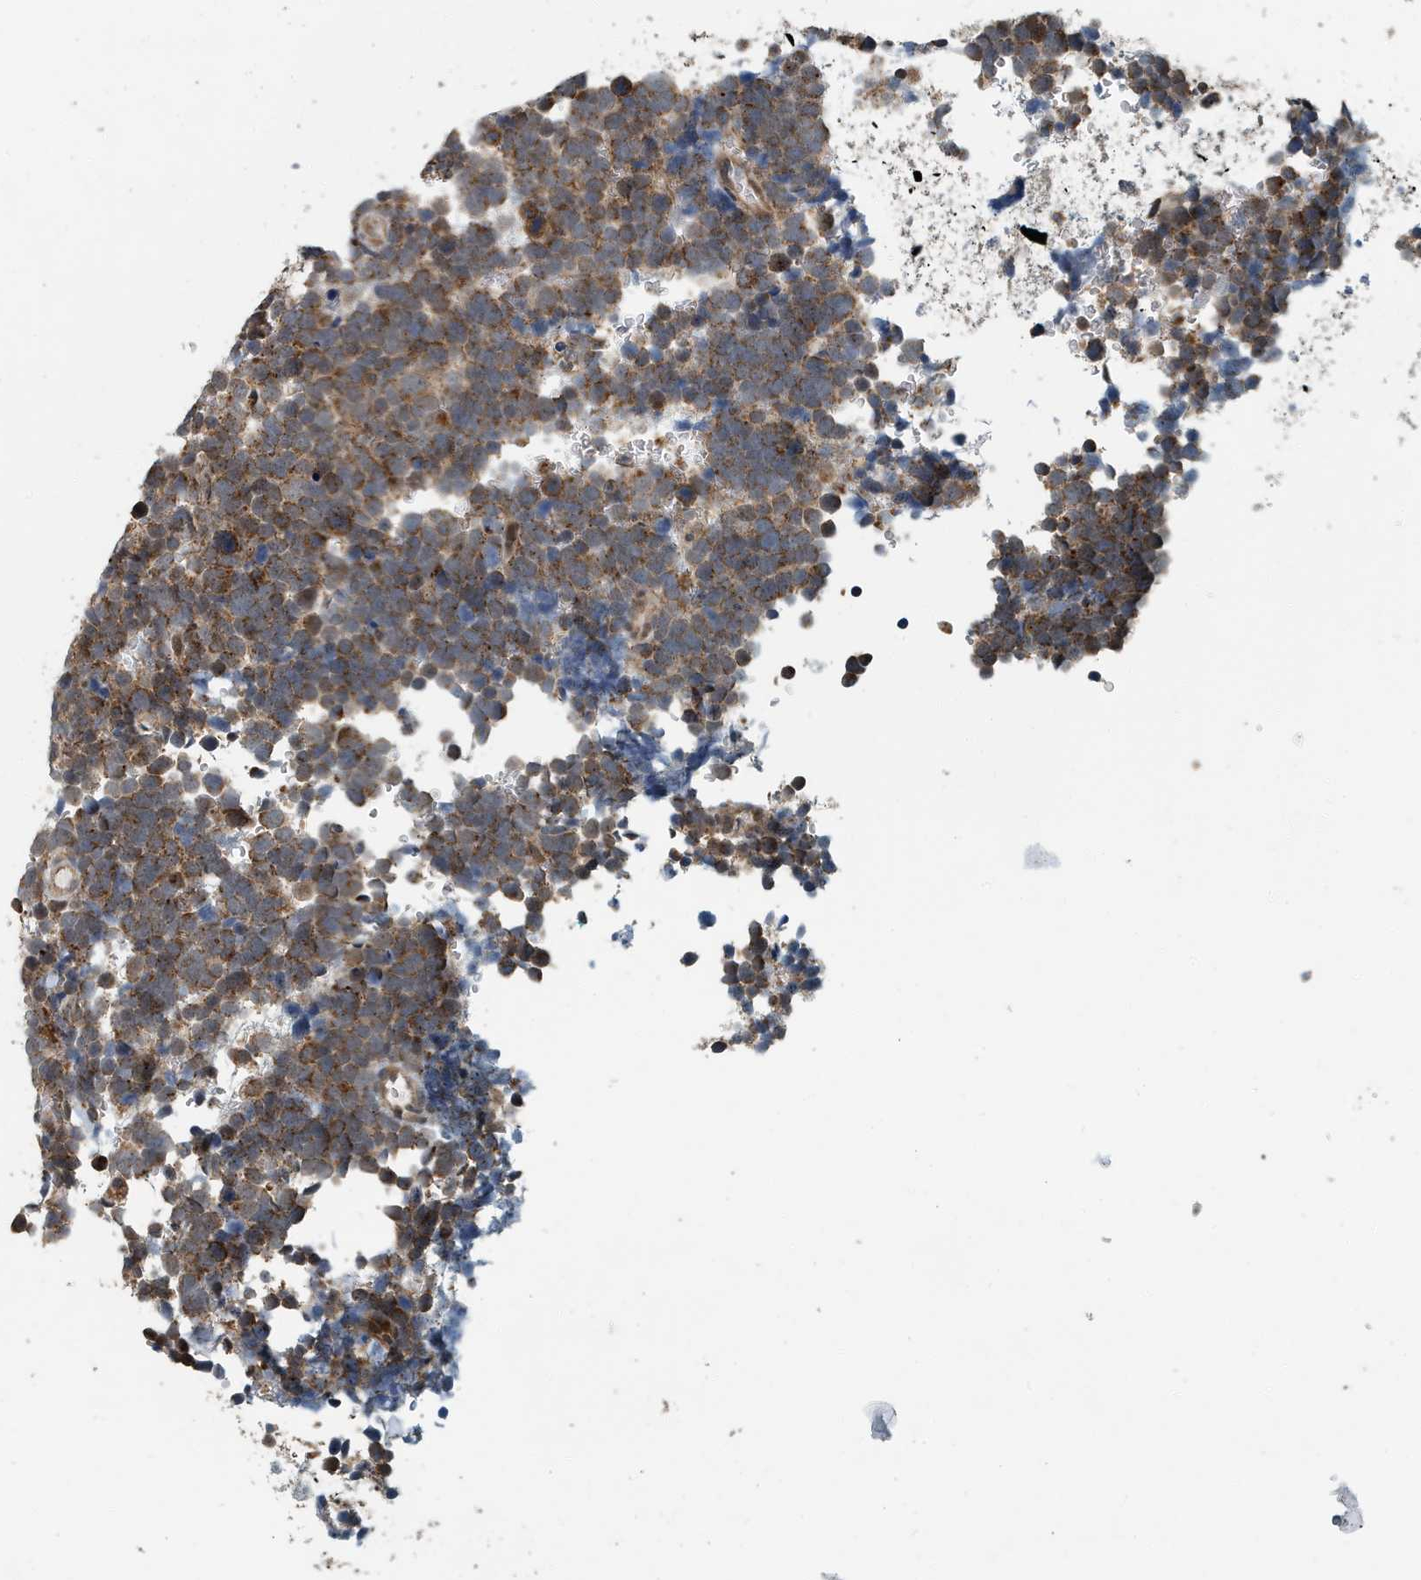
{"staining": {"intensity": "moderate", "quantity": ">75%", "location": "cytoplasmic/membranous"}, "tissue": "urothelial cancer", "cell_type": "Tumor cells", "image_type": "cancer", "snomed": [{"axis": "morphology", "description": "Urothelial carcinoma, High grade"}, {"axis": "topography", "description": "Urinary bladder"}], "caption": "Tumor cells demonstrate moderate cytoplasmic/membranous positivity in about >75% of cells in urothelial cancer. The staining is performed using DAB brown chromogen to label protein expression. The nuclei are counter-stained blue using hematoxylin.", "gene": "KIF15", "patient": {"sex": "female", "age": 82}}